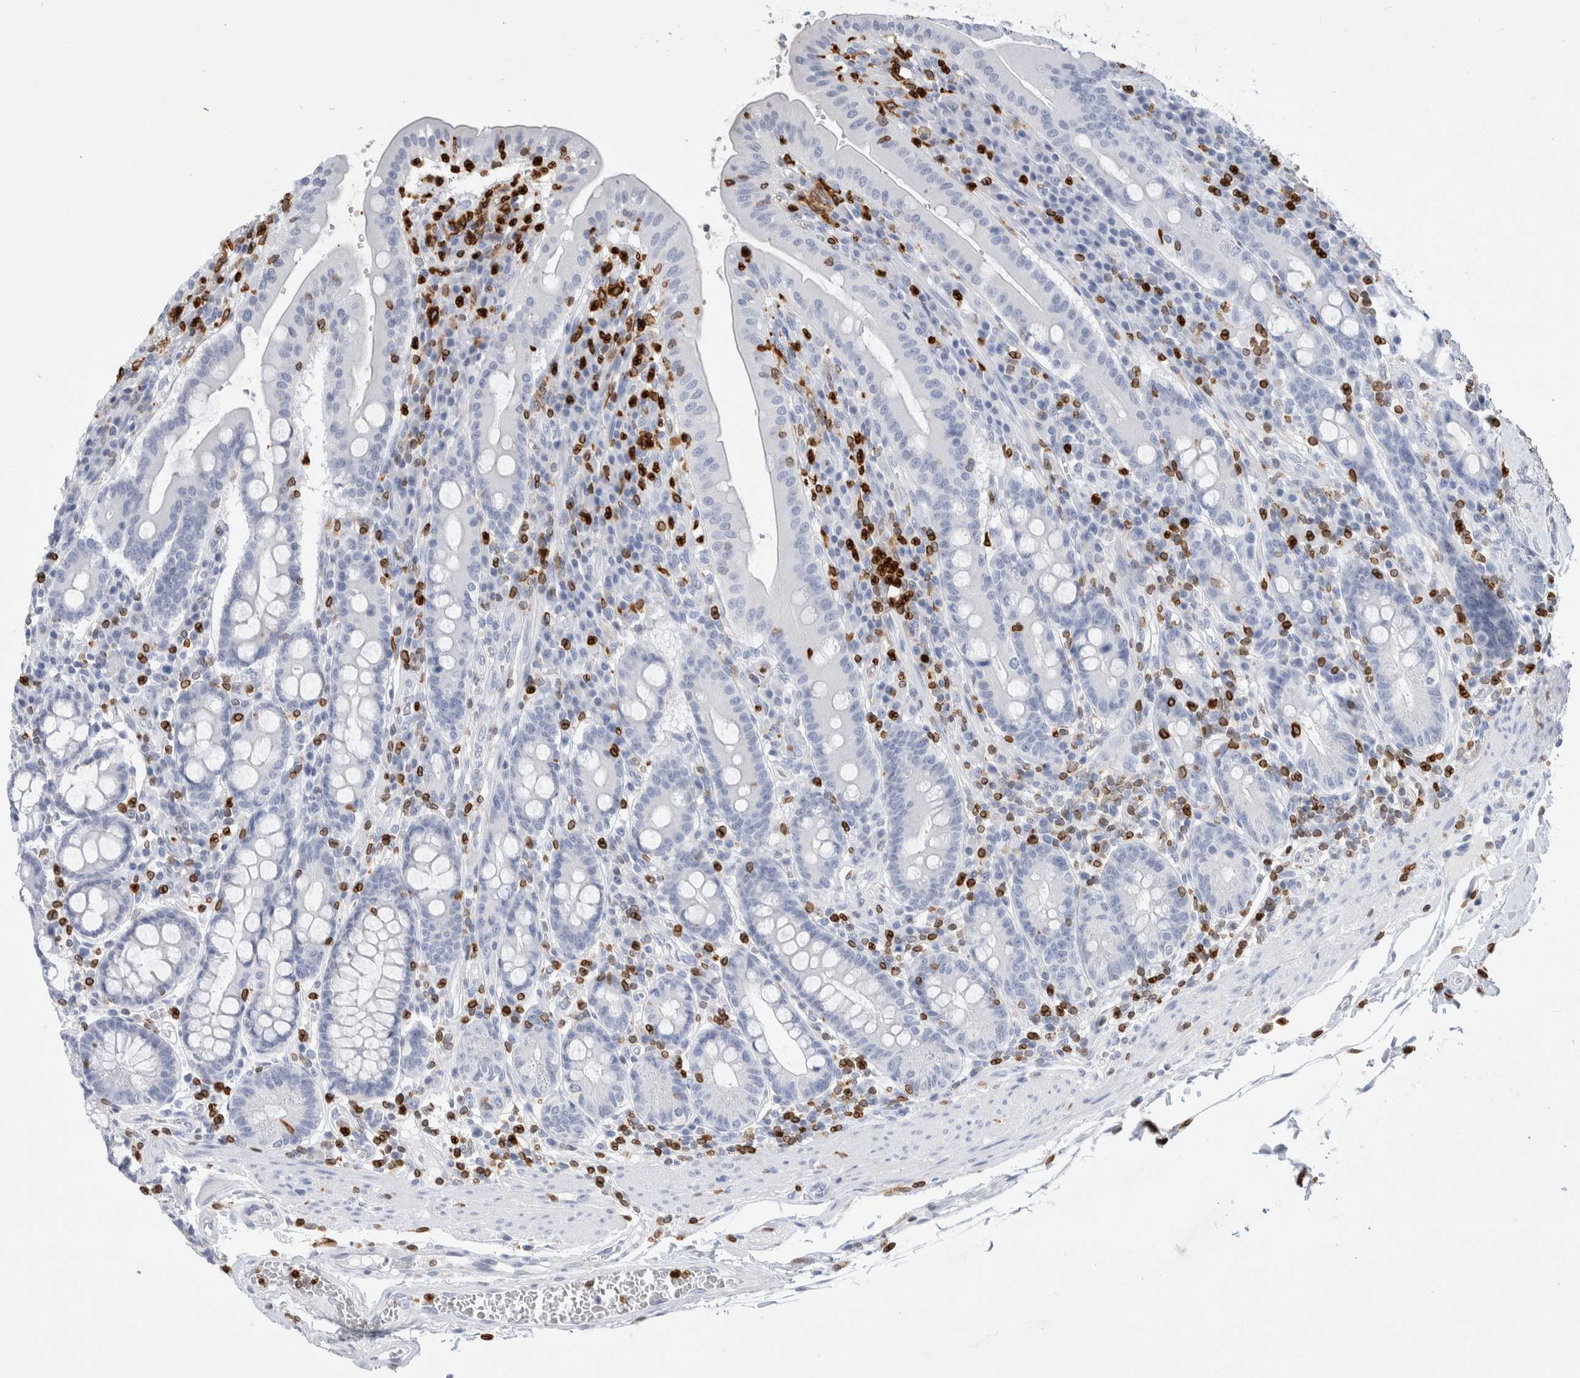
{"staining": {"intensity": "negative", "quantity": "none", "location": "none"}, "tissue": "duodenum", "cell_type": "Glandular cells", "image_type": "normal", "snomed": [{"axis": "morphology", "description": "Normal tissue, NOS"}, {"axis": "morphology", "description": "Adenocarcinoma, NOS"}, {"axis": "topography", "description": "Pancreas"}, {"axis": "topography", "description": "Duodenum"}], "caption": "High power microscopy photomicrograph of an immunohistochemistry micrograph of normal duodenum, revealing no significant expression in glandular cells. (Brightfield microscopy of DAB (3,3'-diaminobenzidine) immunohistochemistry (IHC) at high magnification).", "gene": "ALOX5AP", "patient": {"sex": "male", "age": 50}}